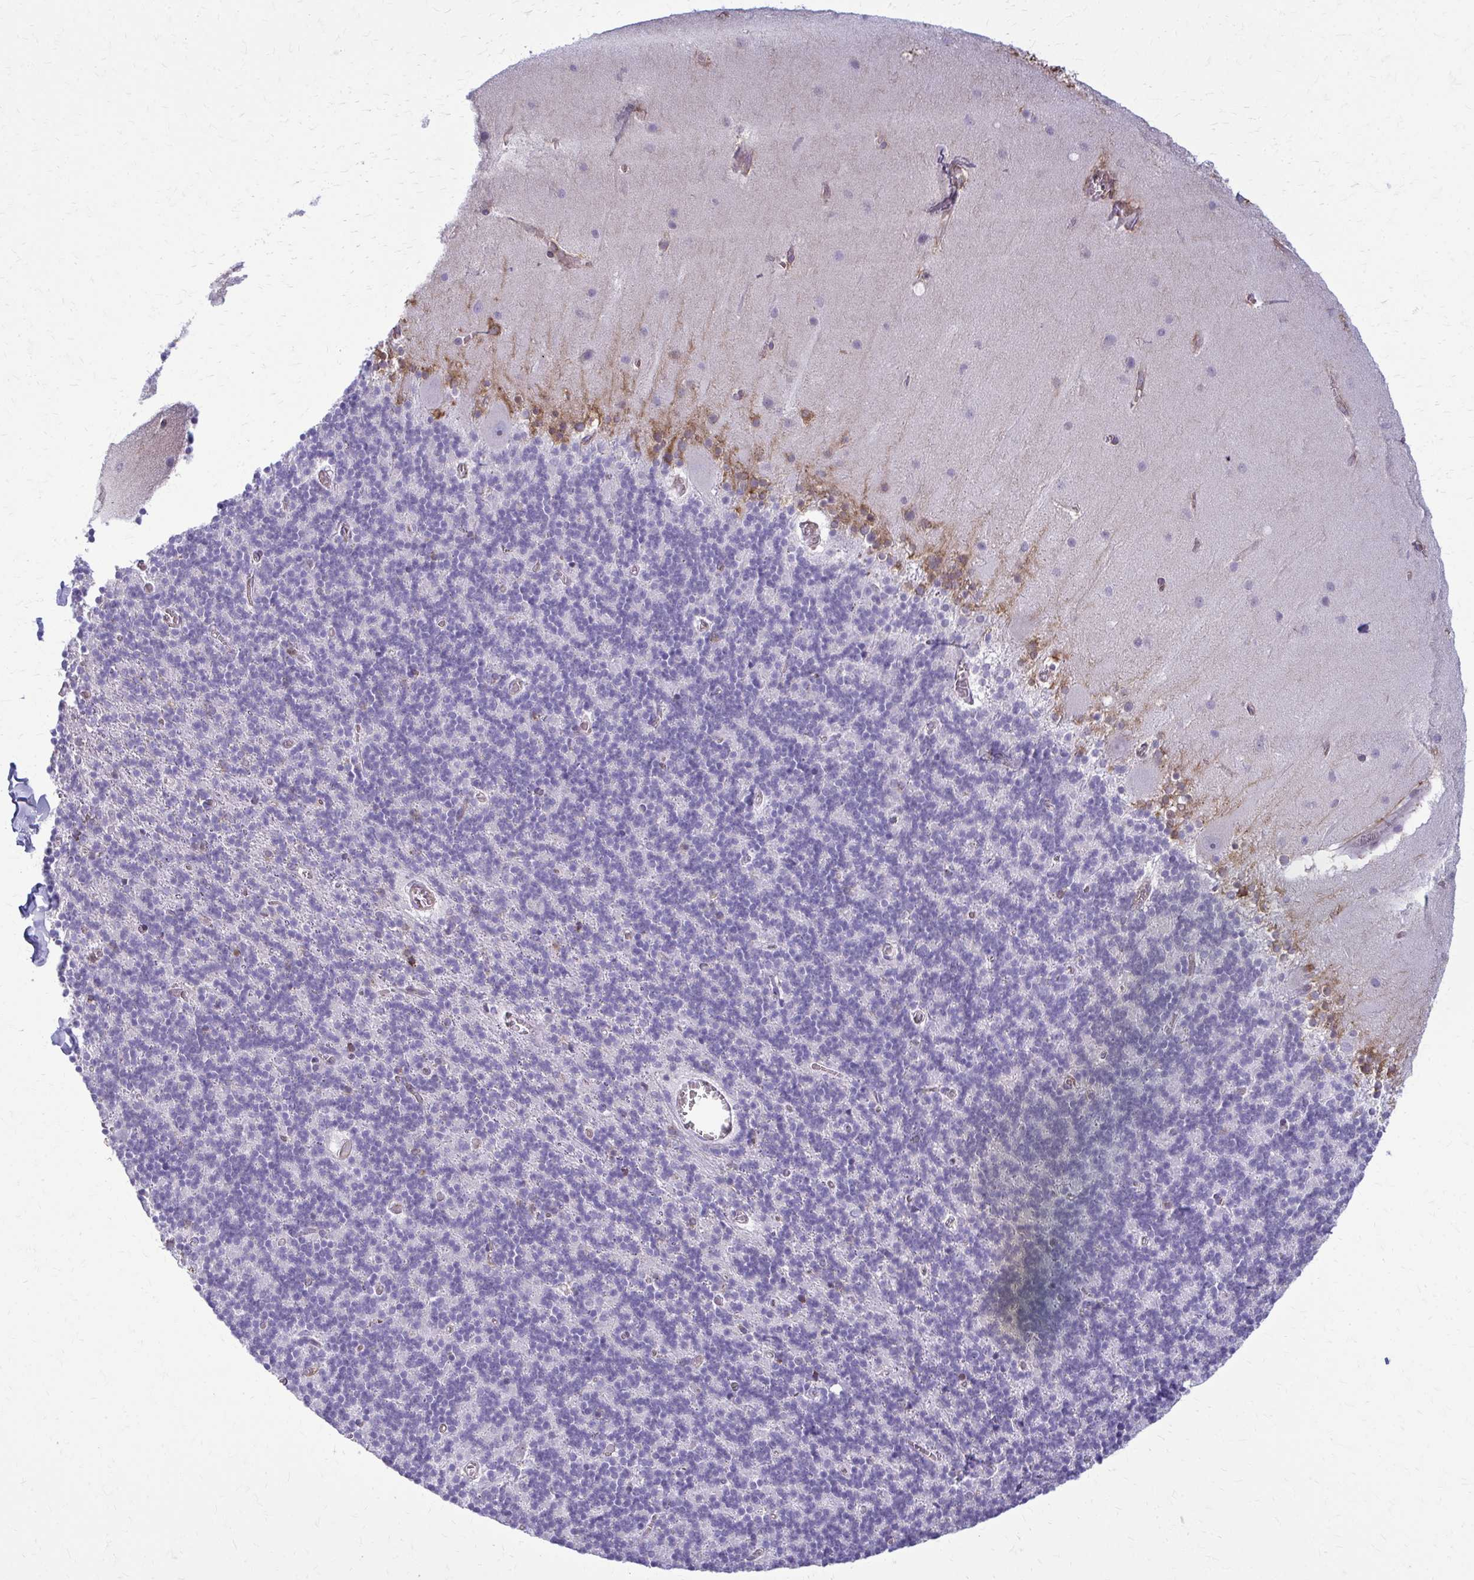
{"staining": {"intensity": "negative", "quantity": "none", "location": "none"}, "tissue": "cerebellum", "cell_type": "Cells in granular layer", "image_type": "normal", "snomed": [{"axis": "morphology", "description": "Normal tissue, NOS"}, {"axis": "topography", "description": "Cerebellum"}], "caption": "A histopathology image of cerebellum stained for a protein demonstrates no brown staining in cells in granular layer.", "gene": "DEPP1", "patient": {"sex": "male", "age": 70}}